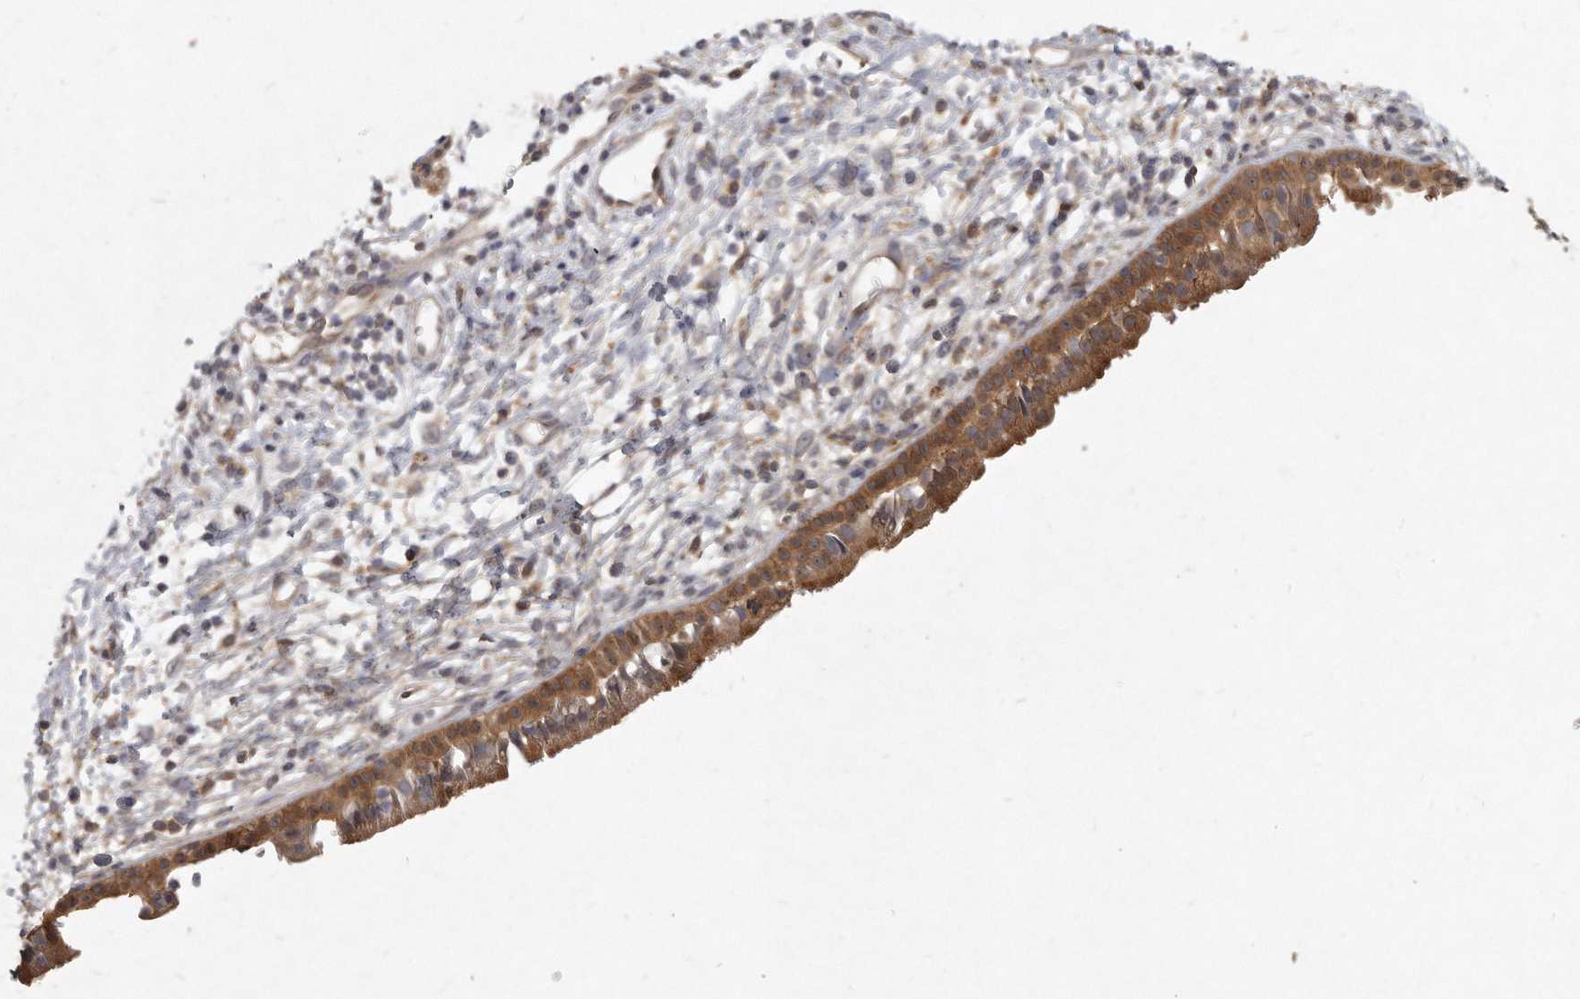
{"staining": {"intensity": "moderate", "quantity": ">75%", "location": "cytoplasmic/membranous"}, "tissue": "nasopharynx", "cell_type": "Respiratory epithelial cells", "image_type": "normal", "snomed": [{"axis": "morphology", "description": "Normal tissue, NOS"}, {"axis": "topography", "description": "Nasopharynx"}], "caption": "This is an image of IHC staining of unremarkable nasopharynx, which shows moderate positivity in the cytoplasmic/membranous of respiratory epithelial cells.", "gene": "LGALS8", "patient": {"sex": "male", "age": 22}}